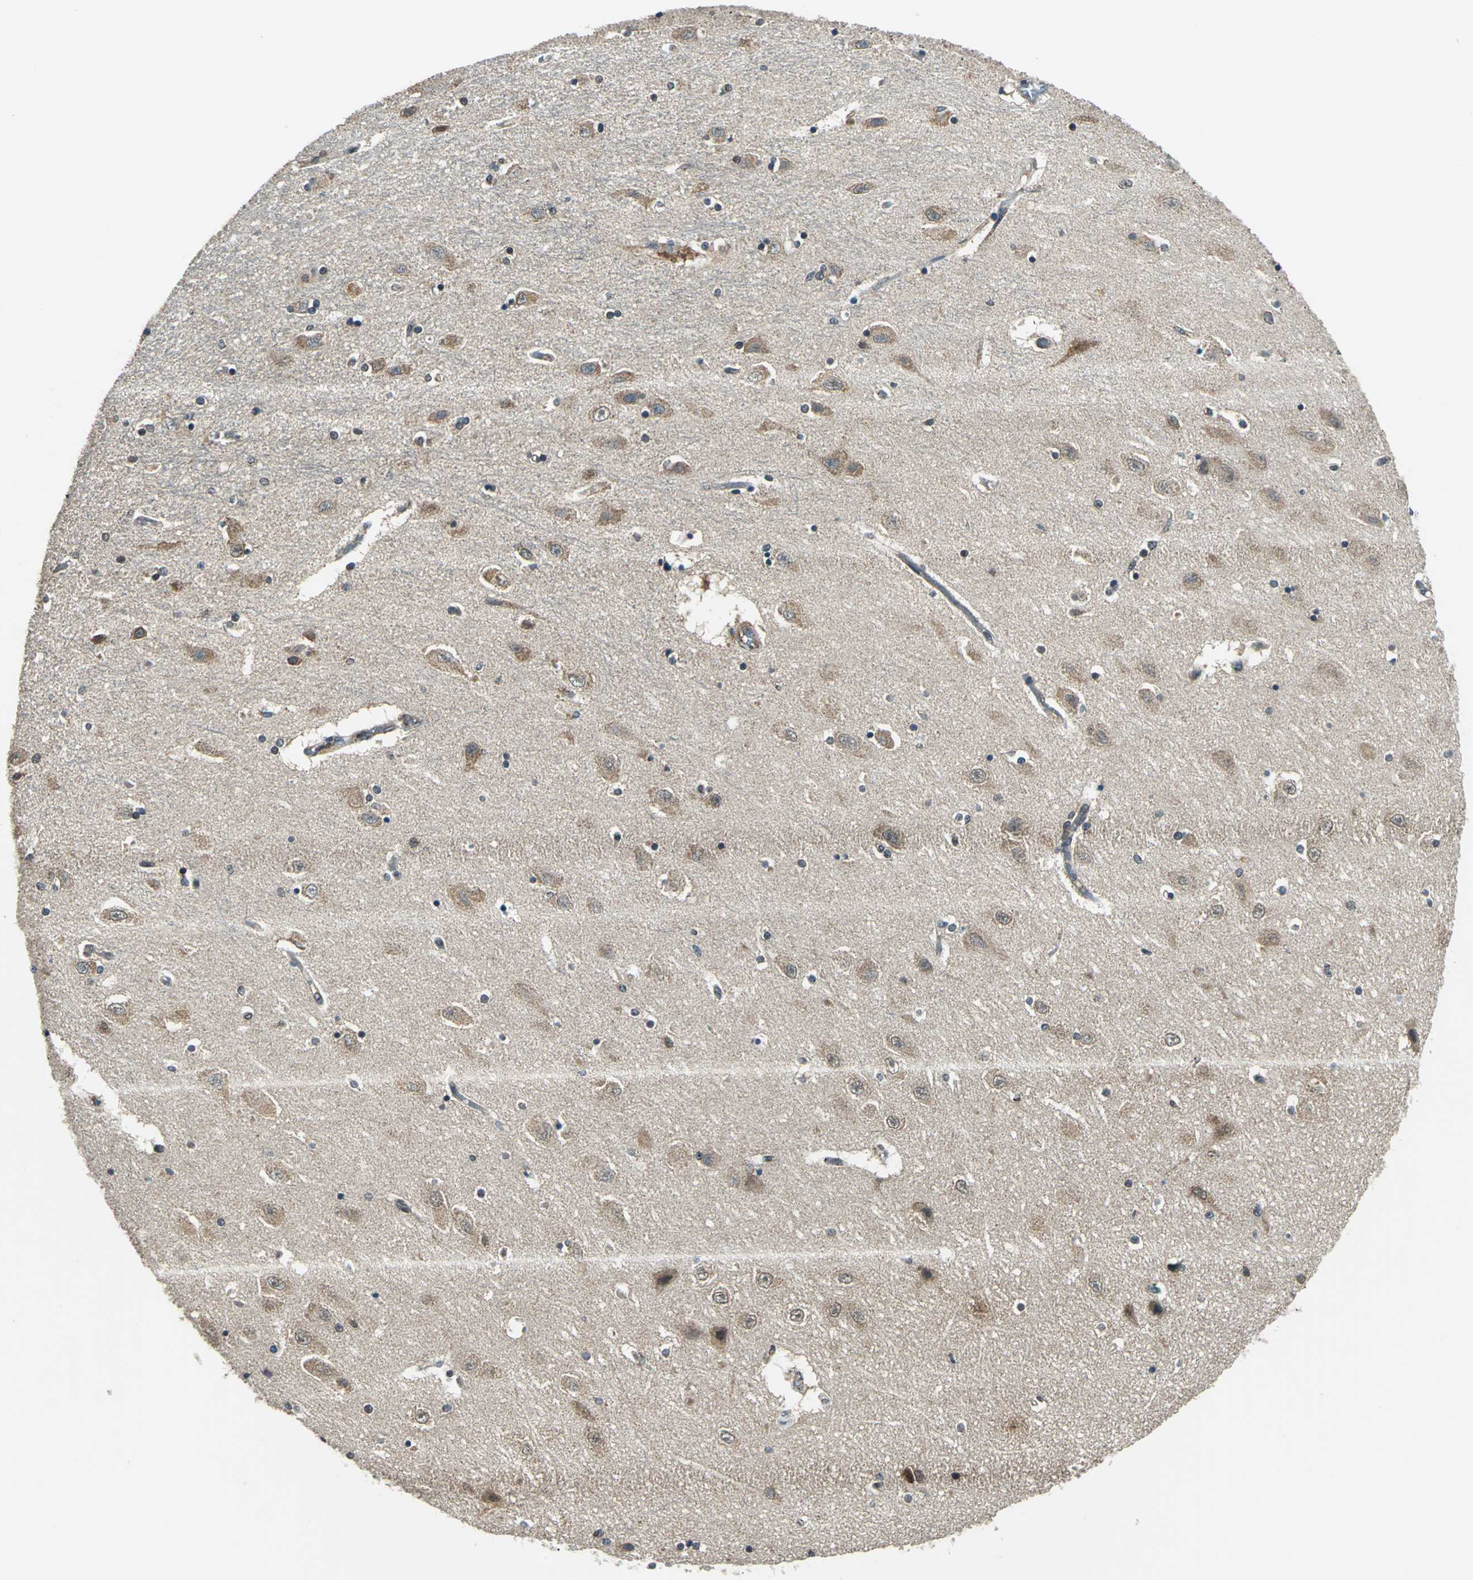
{"staining": {"intensity": "moderate", "quantity": ">75%", "location": "cytoplasmic/membranous,nuclear"}, "tissue": "hippocampus", "cell_type": "Glial cells", "image_type": "normal", "snomed": [{"axis": "morphology", "description": "Normal tissue, NOS"}, {"axis": "topography", "description": "Hippocampus"}], "caption": "Immunohistochemistry (IHC) micrograph of normal hippocampus: hippocampus stained using IHC exhibits medium levels of moderate protein expression localized specifically in the cytoplasmic/membranous,nuclear of glial cells, appearing as a cytoplasmic/membranous,nuclear brown color.", "gene": "NUDT2", "patient": {"sex": "female", "age": 54}}